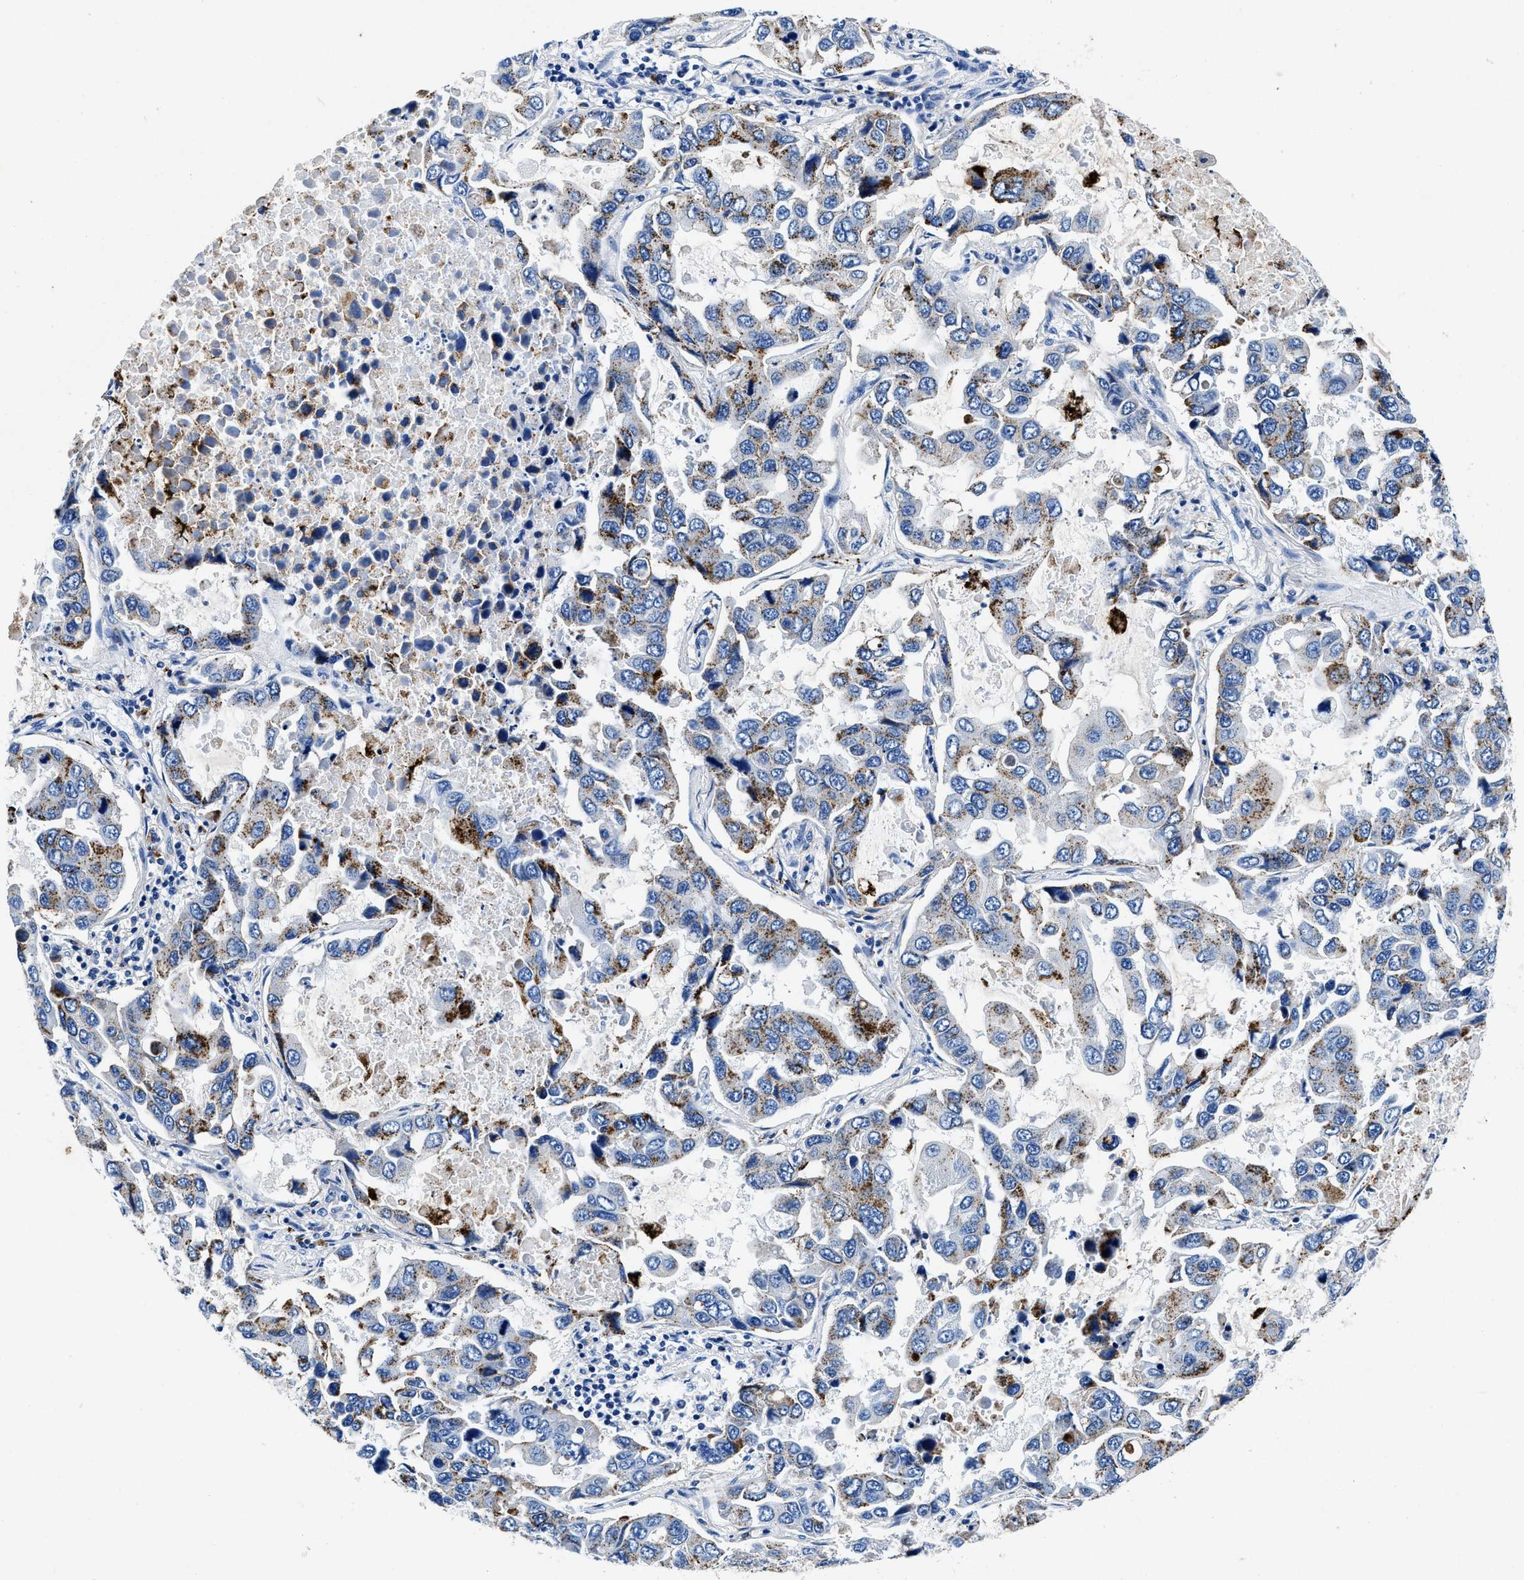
{"staining": {"intensity": "moderate", "quantity": "25%-75%", "location": "cytoplasmic/membranous"}, "tissue": "lung cancer", "cell_type": "Tumor cells", "image_type": "cancer", "snomed": [{"axis": "morphology", "description": "Adenocarcinoma, NOS"}, {"axis": "topography", "description": "Lung"}], "caption": "IHC histopathology image of lung cancer stained for a protein (brown), which shows medium levels of moderate cytoplasmic/membranous positivity in approximately 25%-75% of tumor cells.", "gene": "OR14K1", "patient": {"sex": "male", "age": 64}}